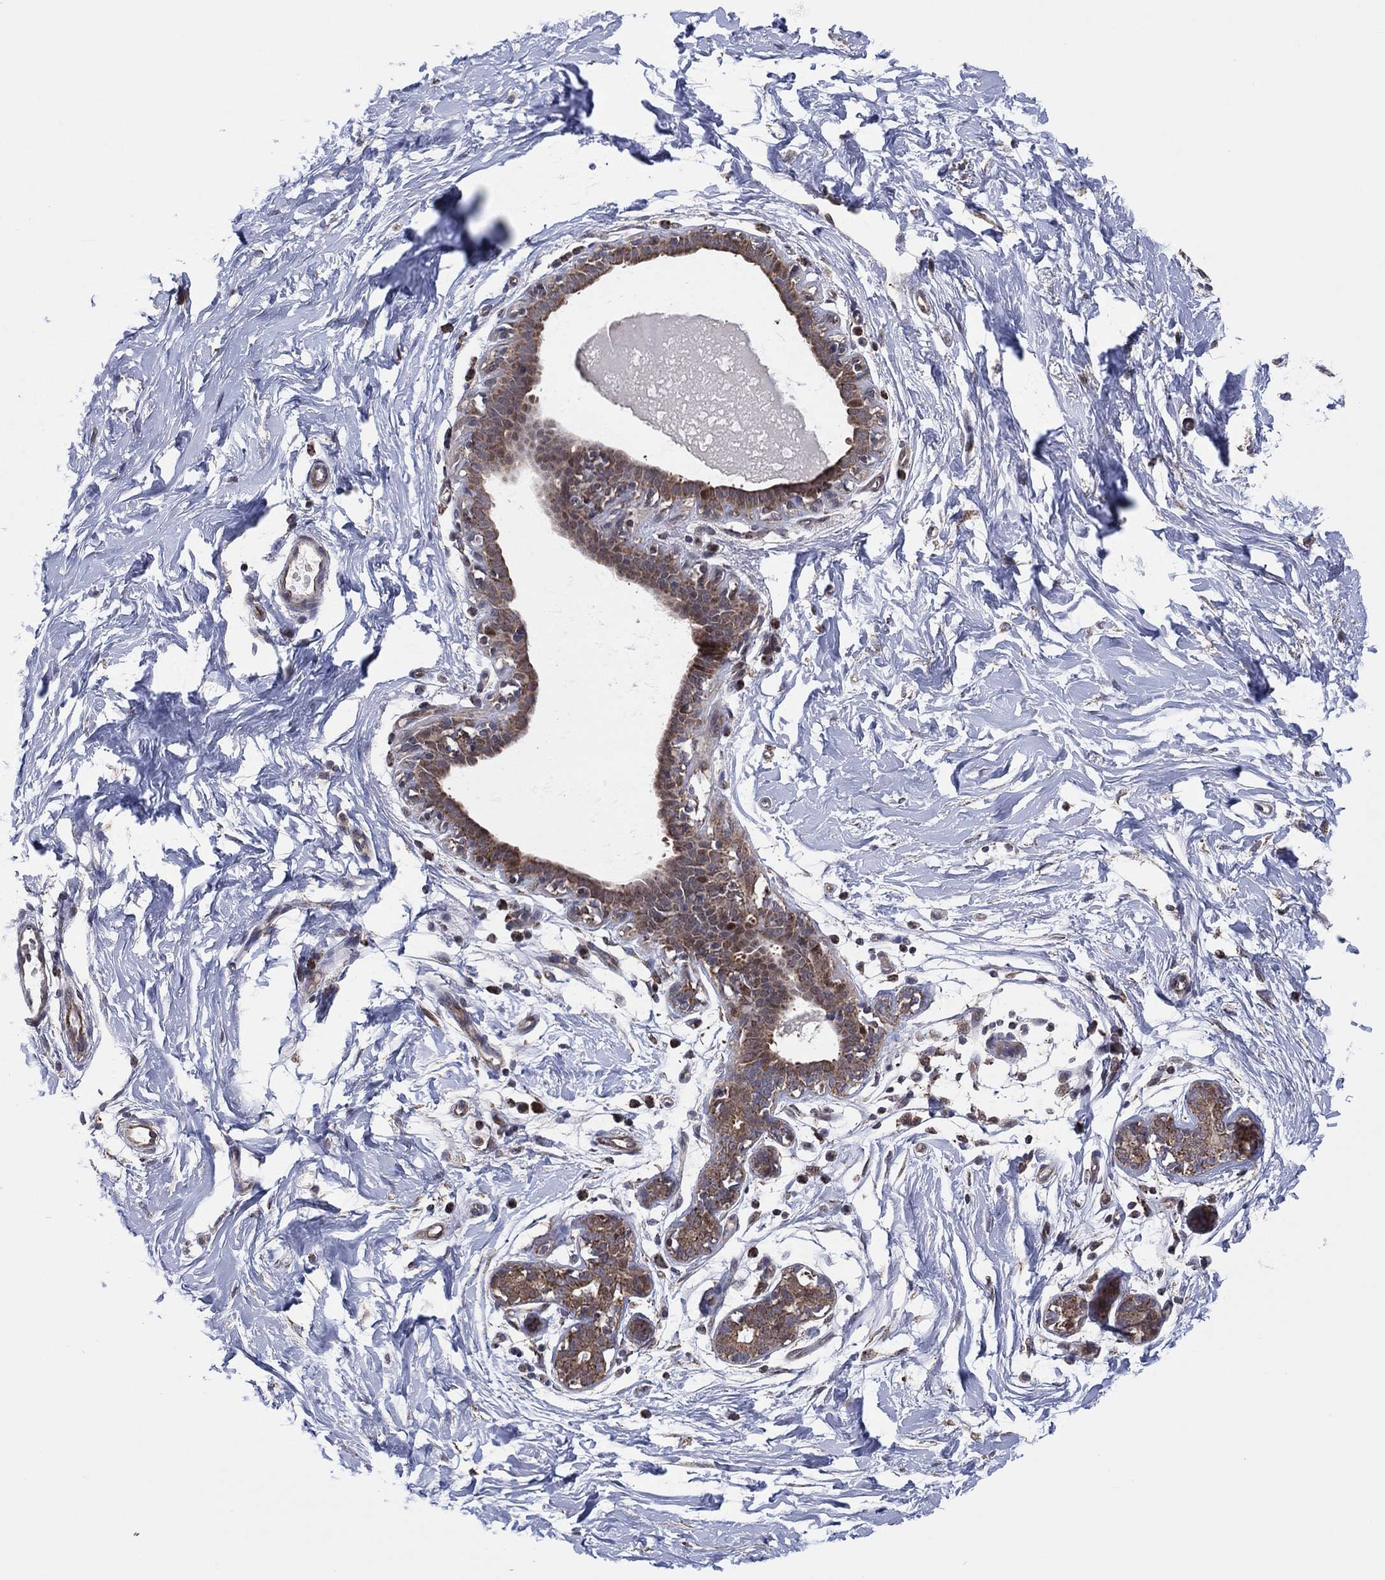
{"staining": {"intensity": "negative", "quantity": "none", "location": "none"}, "tissue": "breast", "cell_type": "Adipocytes", "image_type": "normal", "snomed": [{"axis": "morphology", "description": "Normal tissue, NOS"}, {"axis": "topography", "description": "Breast"}], "caption": "Adipocytes show no significant positivity in benign breast. (DAB (3,3'-diaminobenzidine) immunohistochemistry (IHC) visualized using brightfield microscopy, high magnification).", "gene": "PIDD1", "patient": {"sex": "female", "age": 37}}